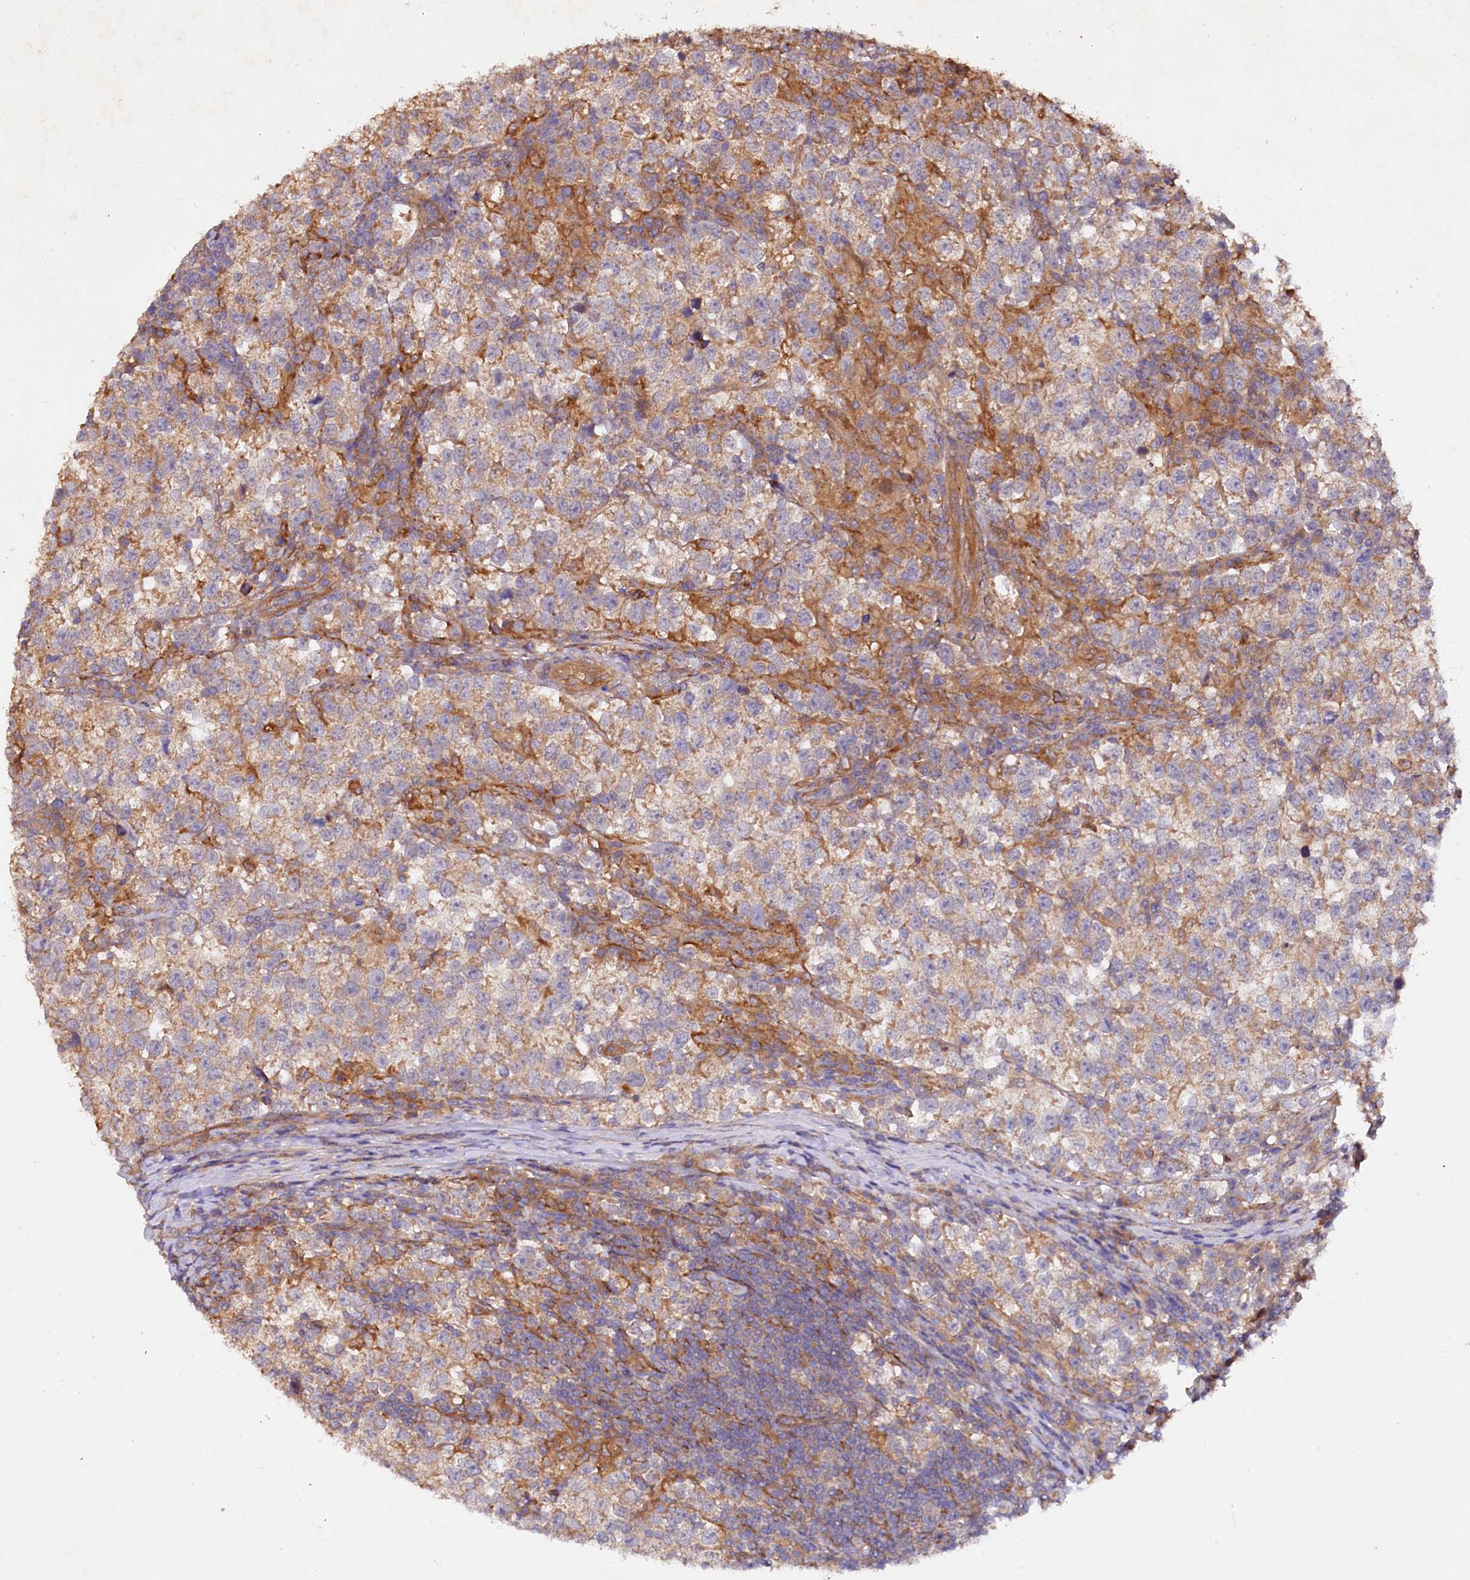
{"staining": {"intensity": "weak", "quantity": "25%-75%", "location": "cytoplasmic/membranous"}, "tissue": "testis cancer", "cell_type": "Tumor cells", "image_type": "cancer", "snomed": [{"axis": "morphology", "description": "Normal tissue, NOS"}, {"axis": "morphology", "description": "Seminoma, NOS"}, {"axis": "topography", "description": "Testis"}], "caption": "The histopathology image reveals staining of testis seminoma, revealing weak cytoplasmic/membranous protein positivity (brown color) within tumor cells. The protein is stained brown, and the nuclei are stained in blue (DAB (3,3'-diaminobenzidine) IHC with brightfield microscopy, high magnification).", "gene": "ETFBKMT", "patient": {"sex": "male", "age": 43}}